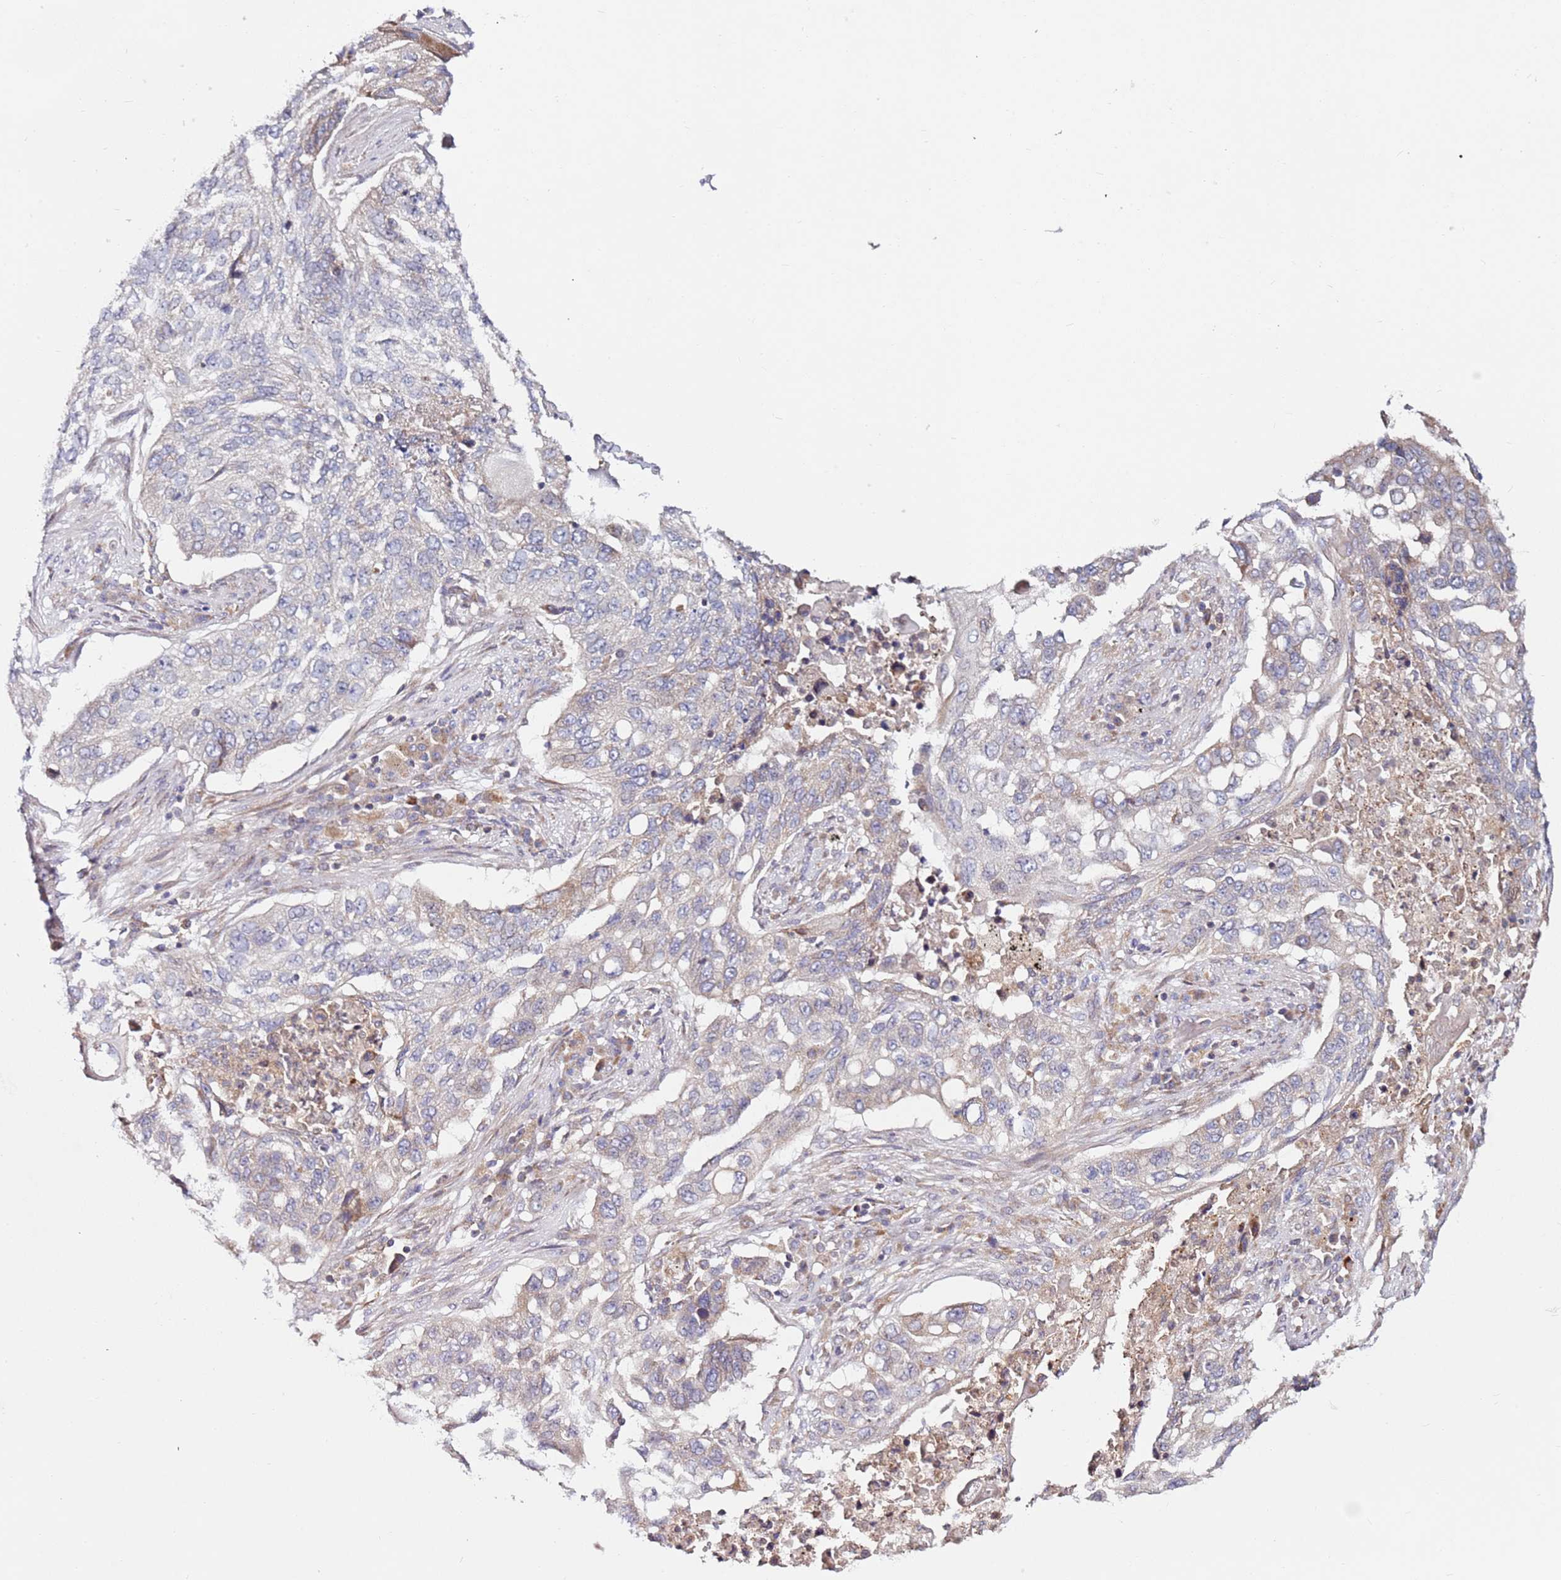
{"staining": {"intensity": "negative", "quantity": "none", "location": "none"}, "tissue": "lung cancer", "cell_type": "Tumor cells", "image_type": "cancer", "snomed": [{"axis": "morphology", "description": "Squamous cell carcinoma, NOS"}, {"axis": "topography", "description": "Lung"}], "caption": "IHC image of squamous cell carcinoma (lung) stained for a protein (brown), which displays no staining in tumor cells.", "gene": "CNOT9", "patient": {"sex": "female", "age": 63}}